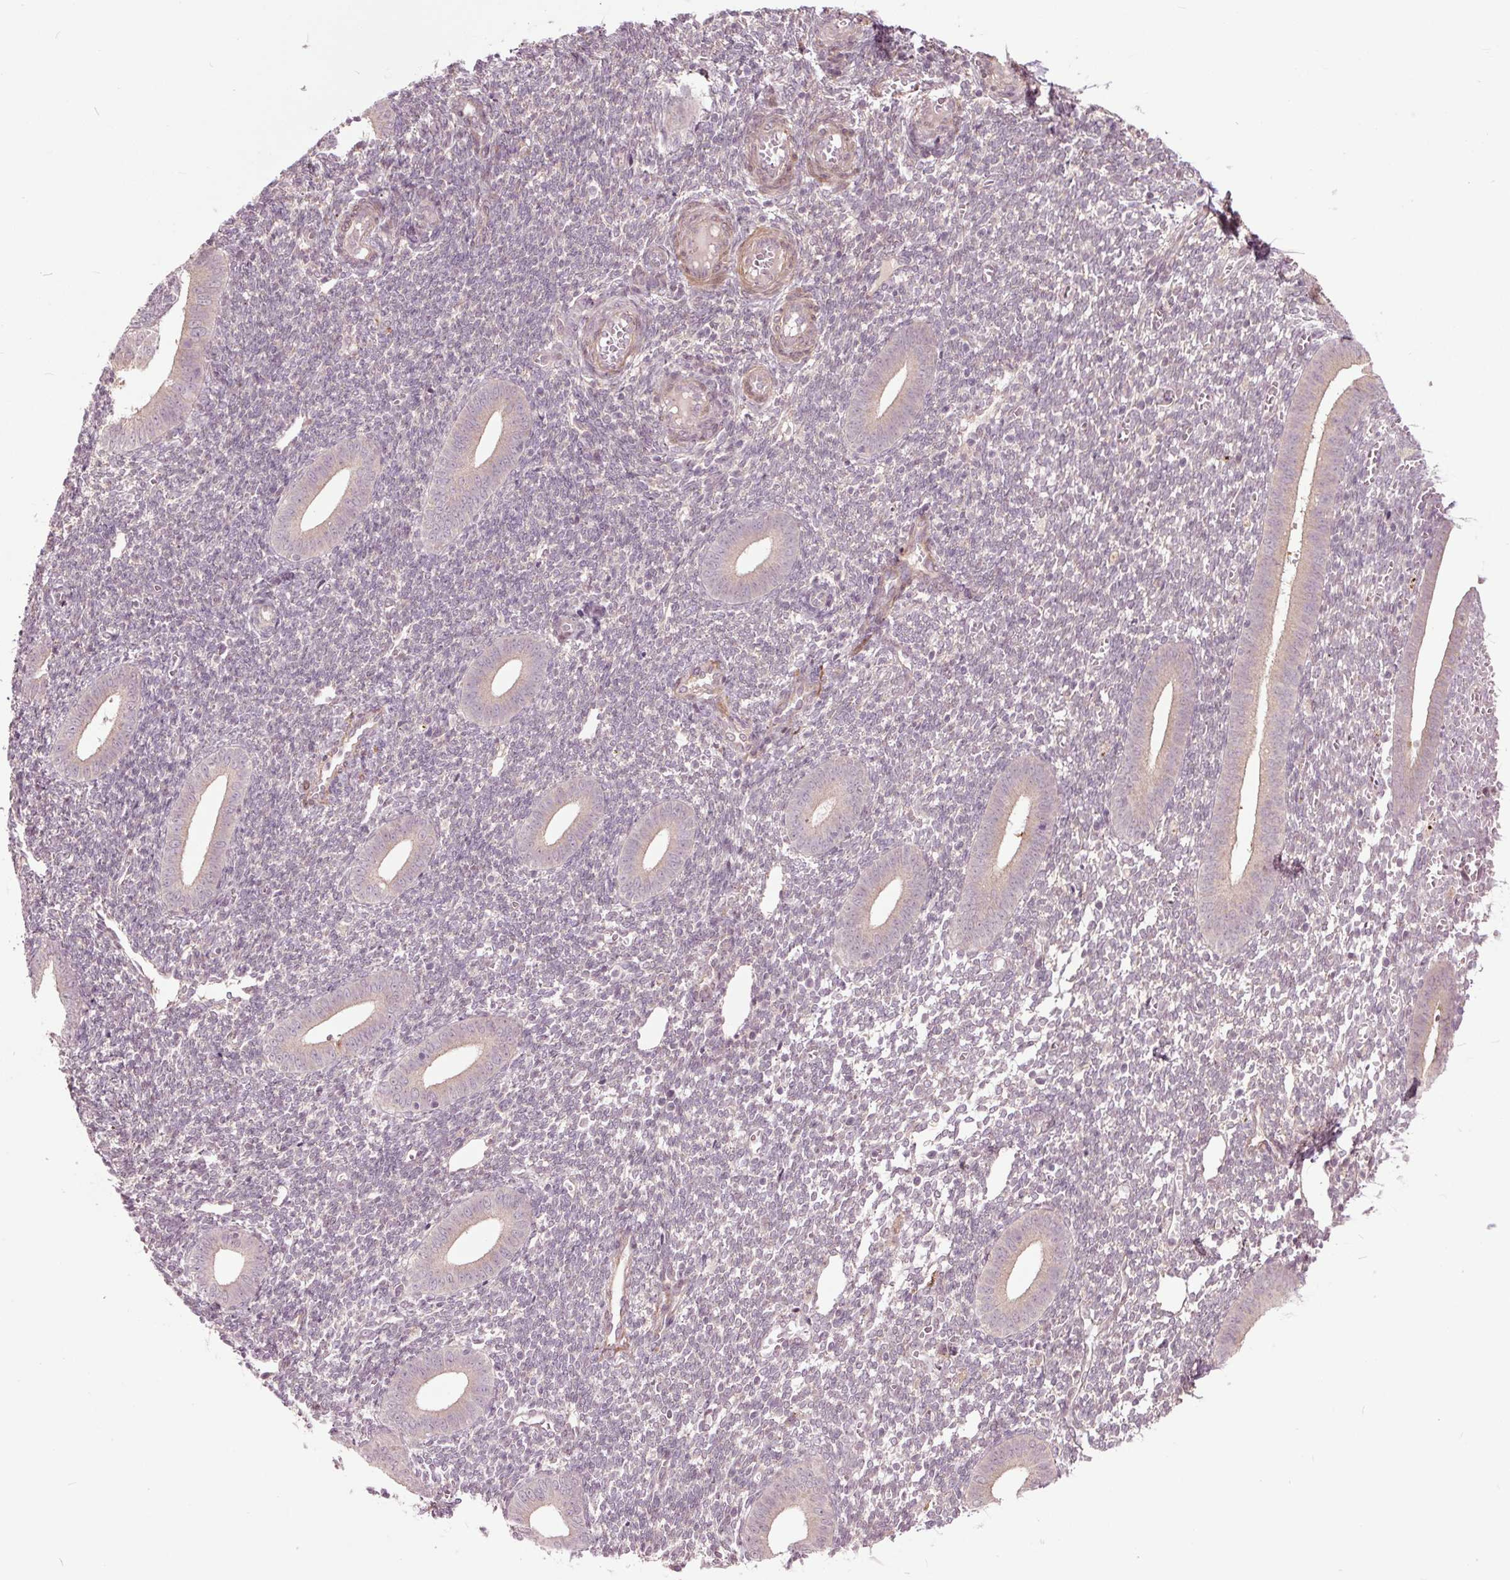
{"staining": {"intensity": "moderate", "quantity": "<25%", "location": "cytoplasmic/membranous"}, "tissue": "endometrium", "cell_type": "Cells in endometrial stroma", "image_type": "normal", "snomed": [{"axis": "morphology", "description": "Normal tissue, NOS"}, {"axis": "topography", "description": "Endometrium"}], "caption": "Protein expression analysis of normal endometrium reveals moderate cytoplasmic/membranous expression in about <25% of cells in endometrial stroma.", "gene": "HAUS5", "patient": {"sex": "female", "age": 25}}